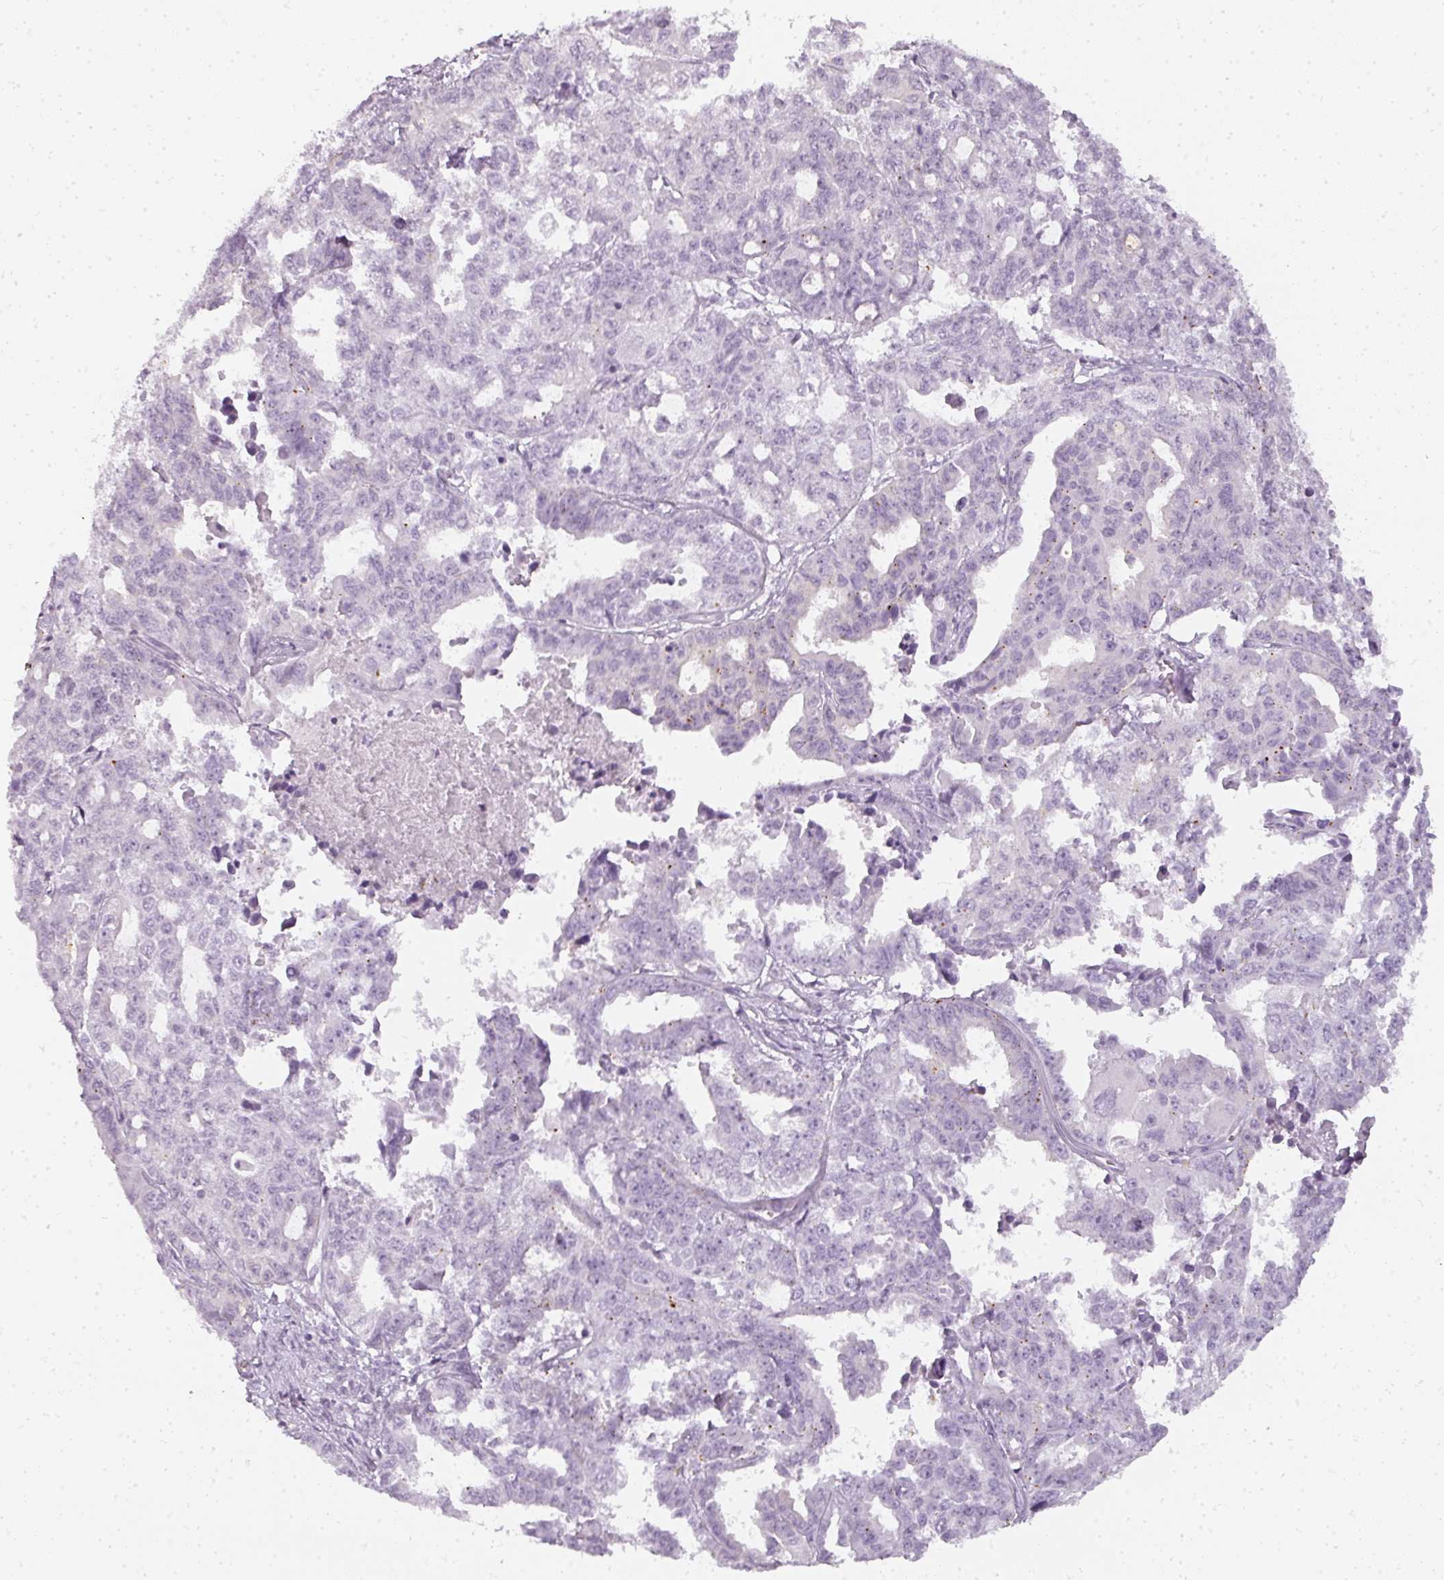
{"staining": {"intensity": "negative", "quantity": "none", "location": "none"}, "tissue": "ovarian cancer", "cell_type": "Tumor cells", "image_type": "cancer", "snomed": [{"axis": "morphology", "description": "Adenocarcinoma, NOS"}, {"axis": "morphology", "description": "Carcinoma, endometroid"}, {"axis": "topography", "description": "Ovary"}], "caption": "Human ovarian cancer stained for a protein using immunohistochemistry (IHC) shows no staining in tumor cells.", "gene": "TMEM42", "patient": {"sex": "female", "age": 72}}